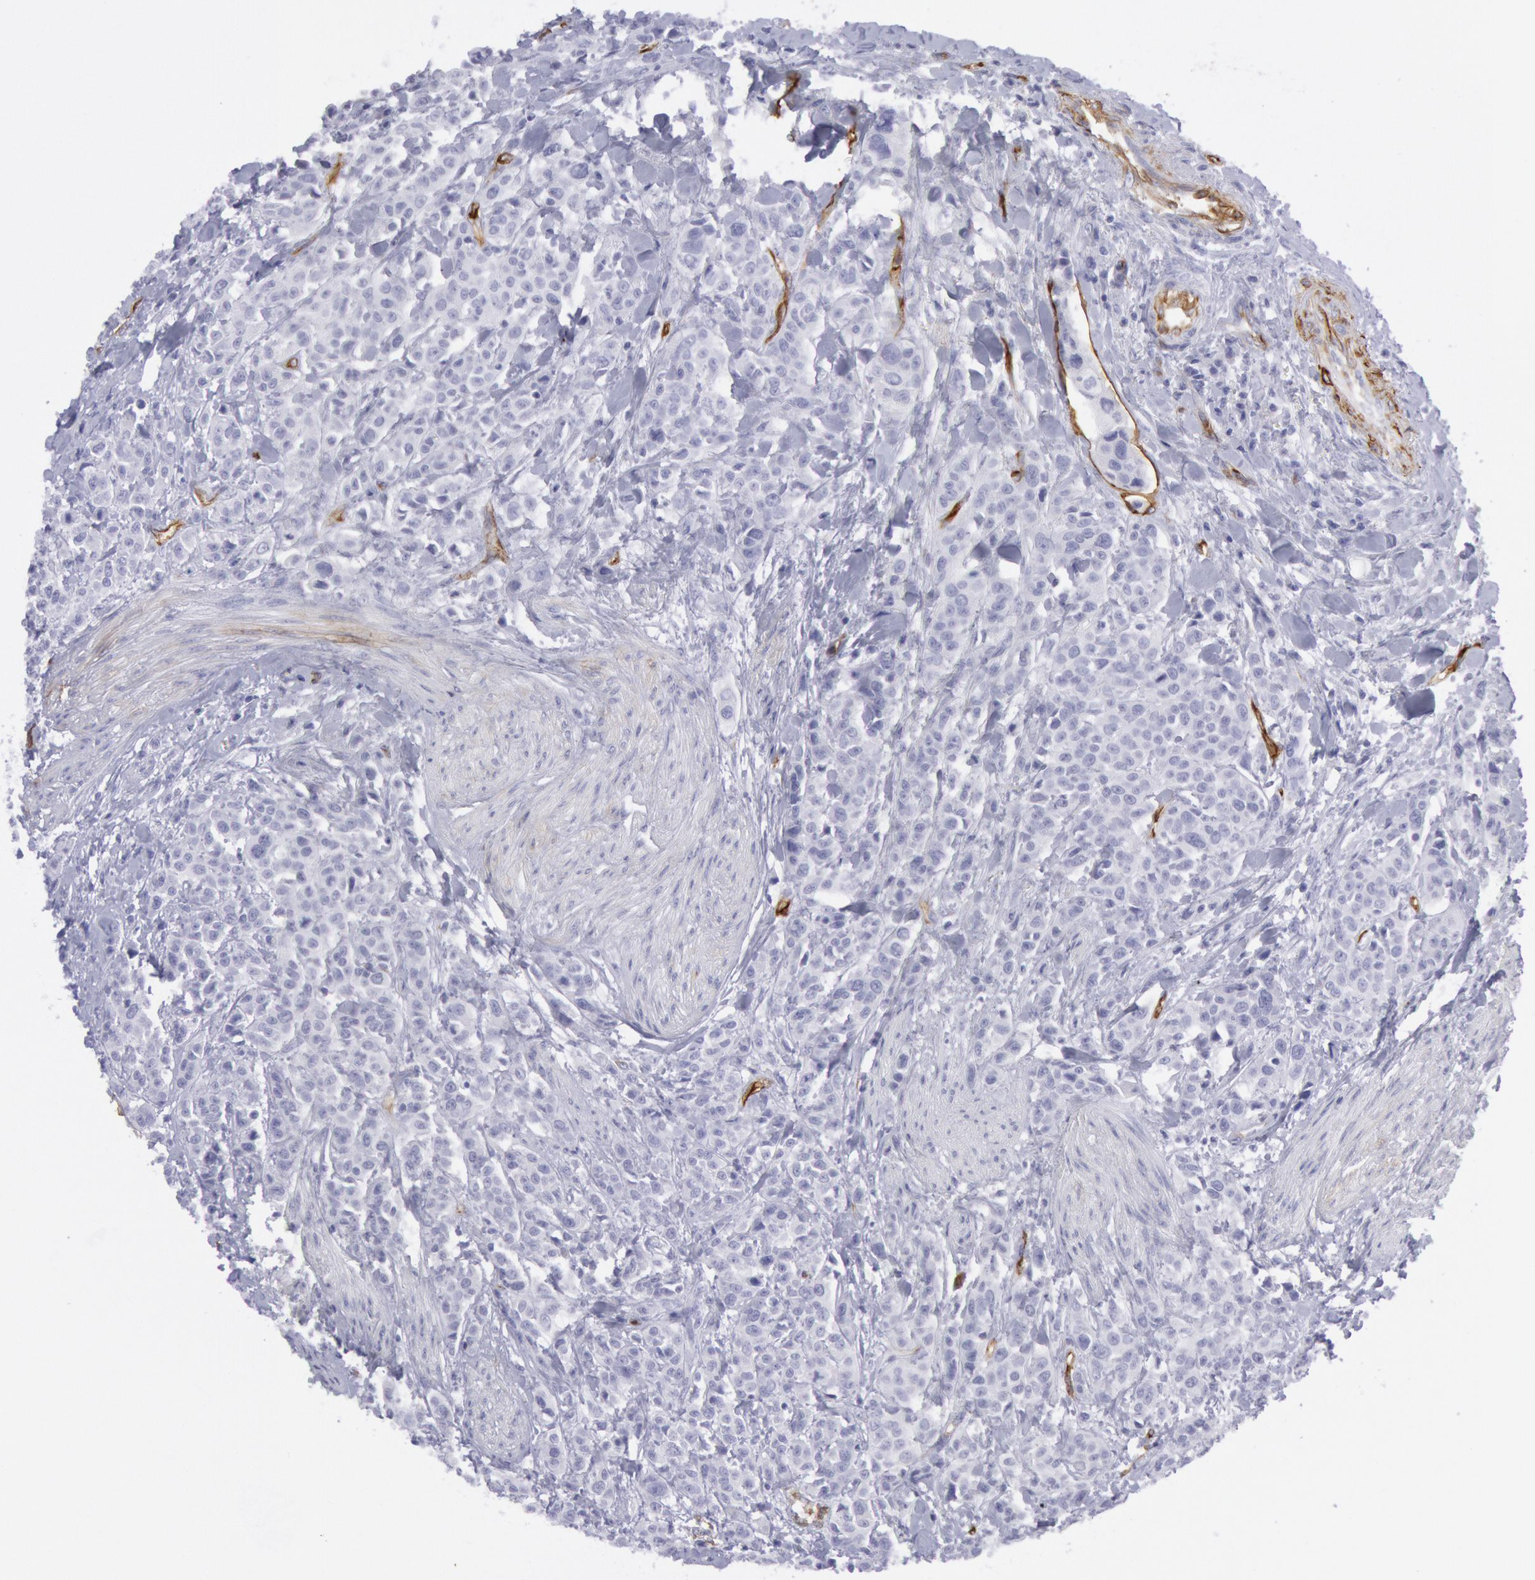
{"staining": {"intensity": "negative", "quantity": "none", "location": "none"}, "tissue": "urothelial cancer", "cell_type": "Tumor cells", "image_type": "cancer", "snomed": [{"axis": "morphology", "description": "Urothelial carcinoma, High grade"}, {"axis": "topography", "description": "Urinary bladder"}], "caption": "A photomicrograph of human urothelial cancer is negative for staining in tumor cells.", "gene": "CDH13", "patient": {"sex": "male", "age": 56}}